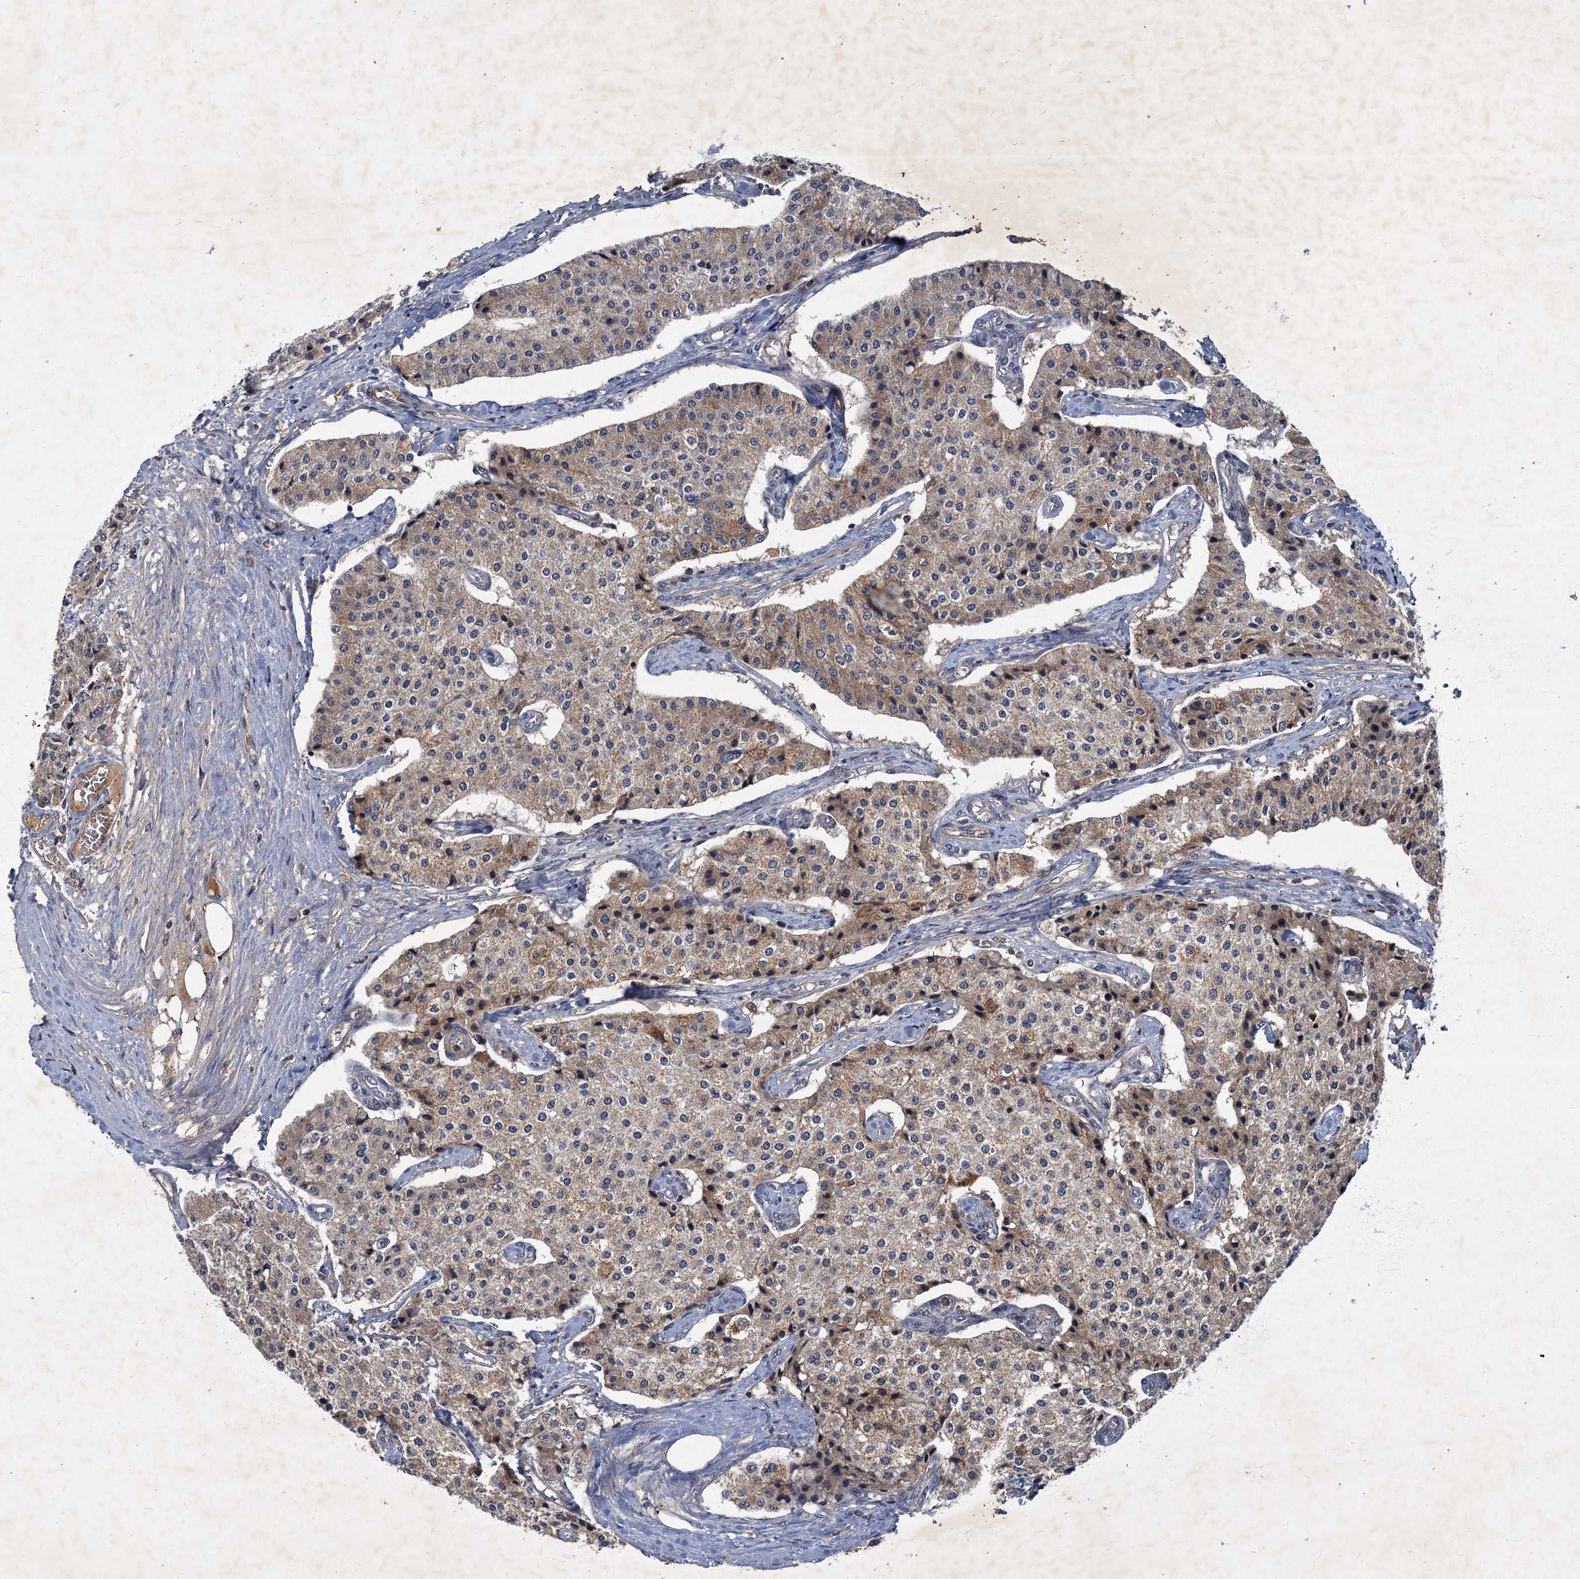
{"staining": {"intensity": "weak", "quantity": ">75%", "location": "cytoplasmic/membranous"}, "tissue": "carcinoid", "cell_type": "Tumor cells", "image_type": "cancer", "snomed": [{"axis": "morphology", "description": "Carcinoid, malignant, NOS"}, {"axis": "topography", "description": "Colon"}], "caption": "Carcinoid was stained to show a protein in brown. There is low levels of weak cytoplasmic/membranous expression in about >75% of tumor cells.", "gene": "SLC11A2", "patient": {"sex": "female", "age": 52}}